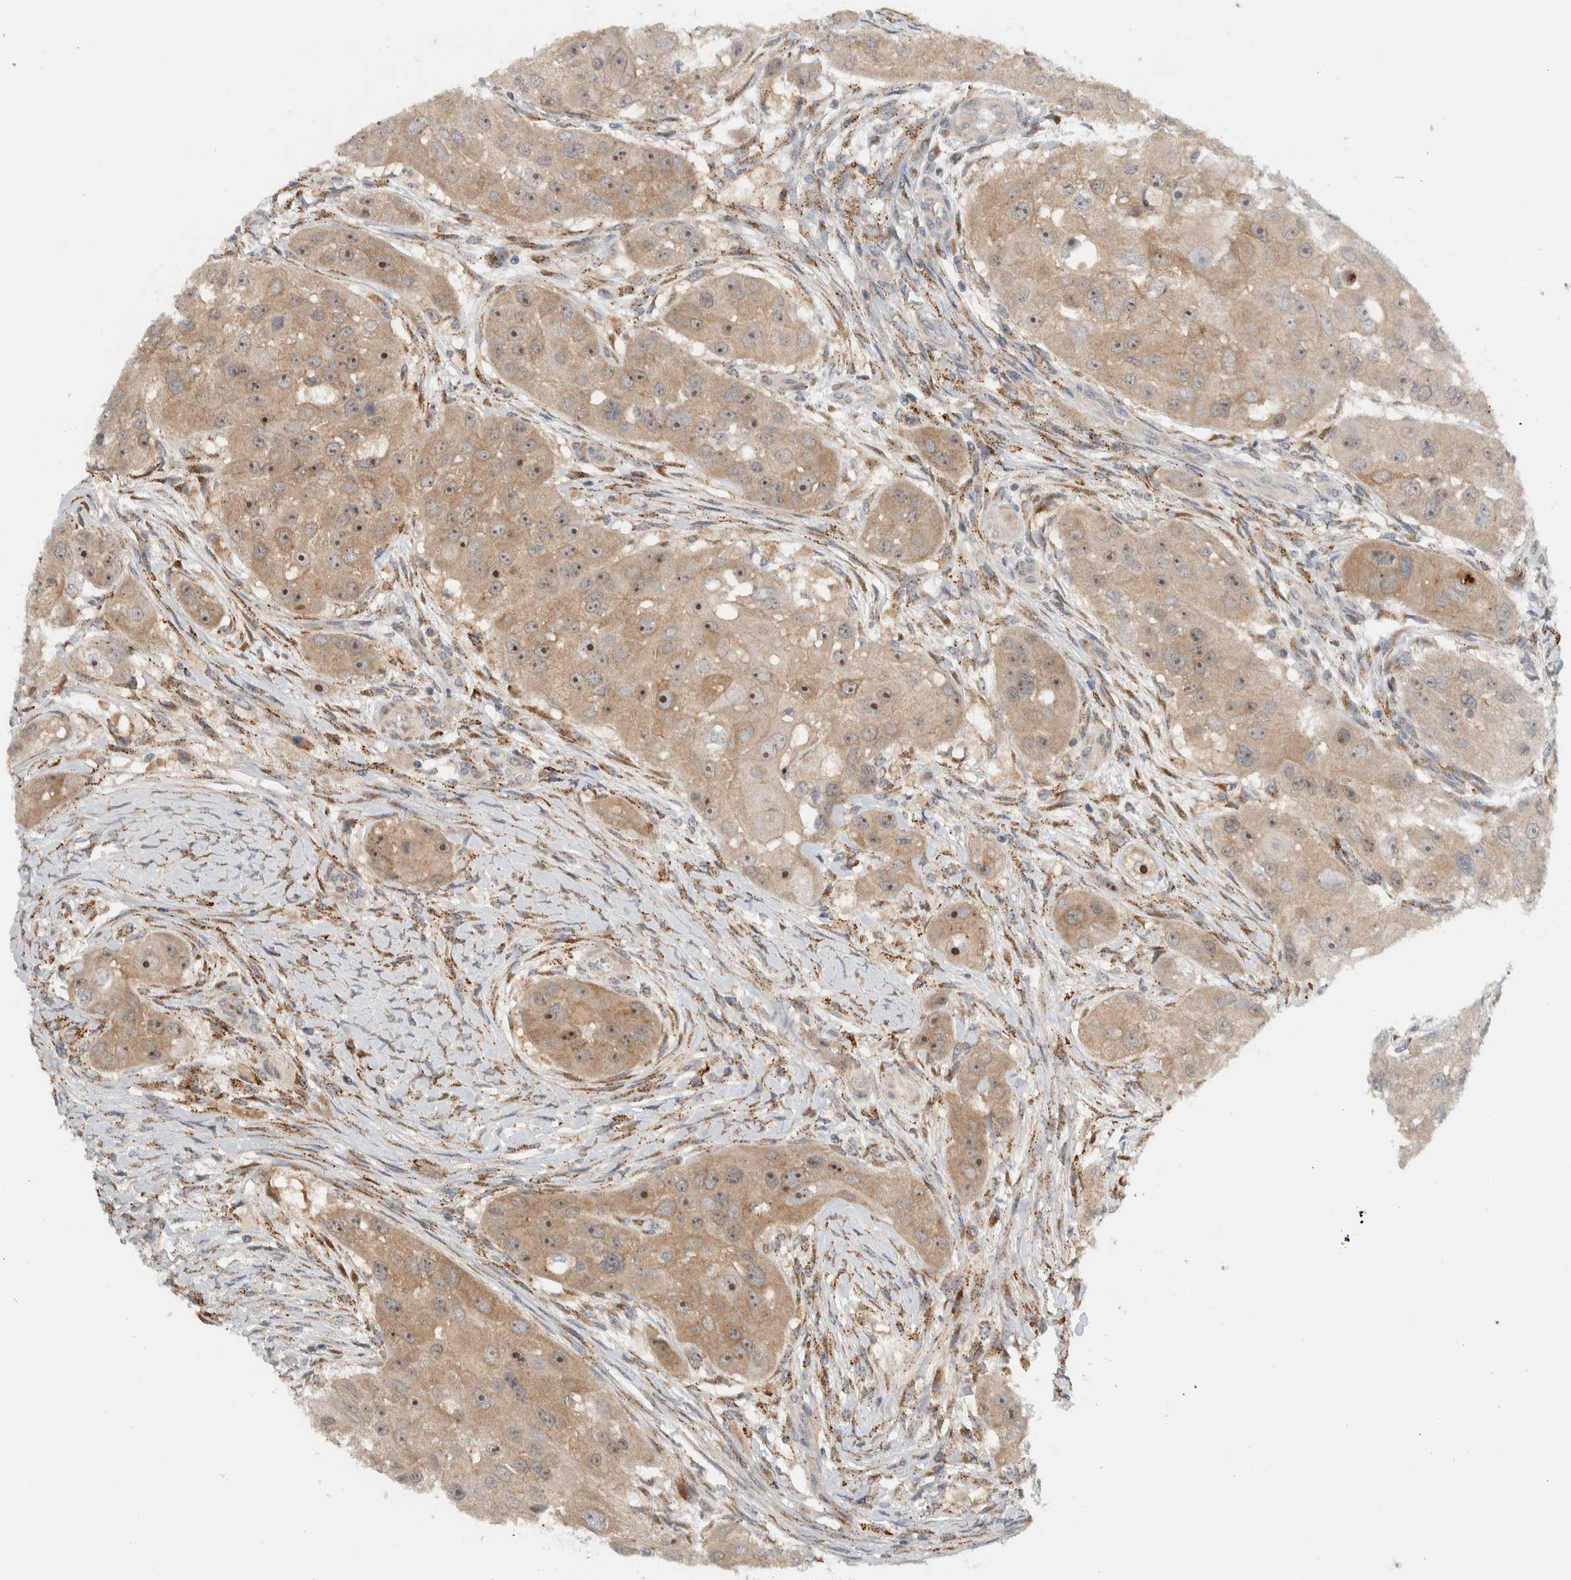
{"staining": {"intensity": "moderate", "quantity": ">75%", "location": "cytoplasmic/membranous,nuclear"}, "tissue": "head and neck cancer", "cell_type": "Tumor cells", "image_type": "cancer", "snomed": [{"axis": "morphology", "description": "Normal tissue, NOS"}, {"axis": "morphology", "description": "Squamous cell carcinoma, NOS"}, {"axis": "topography", "description": "Skeletal muscle"}, {"axis": "topography", "description": "Head-Neck"}], "caption": "Immunohistochemical staining of human head and neck cancer (squamous cell carcinoma) demonstrates medium levels of moderate cytoplasmic/membranous and nuclear positivity in about >75% of tumor cells. (Brightfield microscopy of DAB IHC at high magnification).", "gene": "MPRIP", "patient": {"sex": "male", "age": 51}}